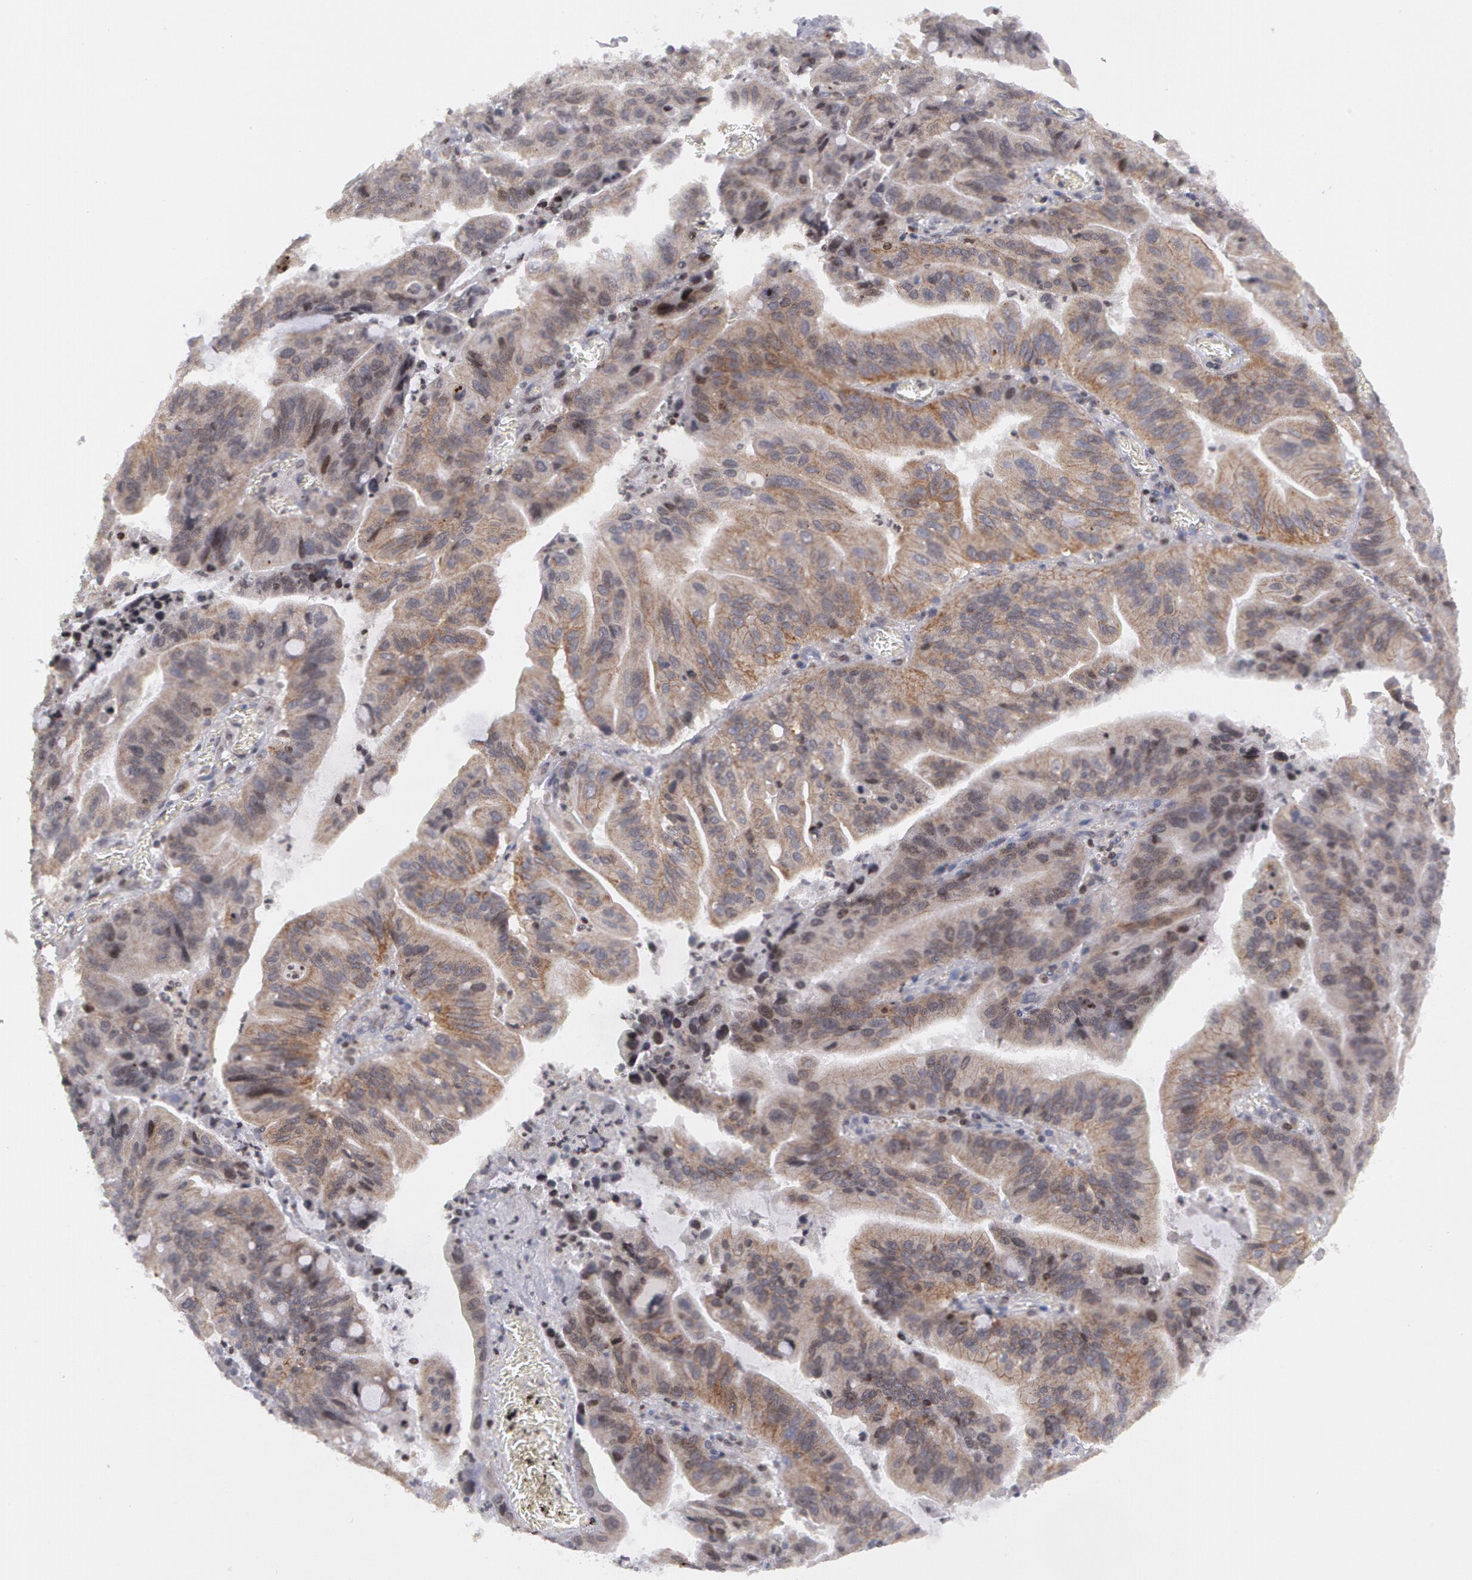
{"staining": {"intensity": "weak", "quantity": ">75%", "location": "cytoplasmic/membranous"}, "tissue": "stomach cancer", "cell_type": "Tumor cells", "image_type": "cancer", "snomed": [{"axis": "morphology", "description": "Adenocarcinoma, NOS"}, {"axis": "topography", "description": "Stomach, upper"}], "caption": "Protein staining displays weak cytoplasmic/membranous expression in approximately >75% of tumor cells in stomach cancer (adenocarcinoma). (DAB = brown stain, brightfield microscopy at high magnification).", "gene": "ERBB2", "patient": {"sex": "male", "age": 63}}